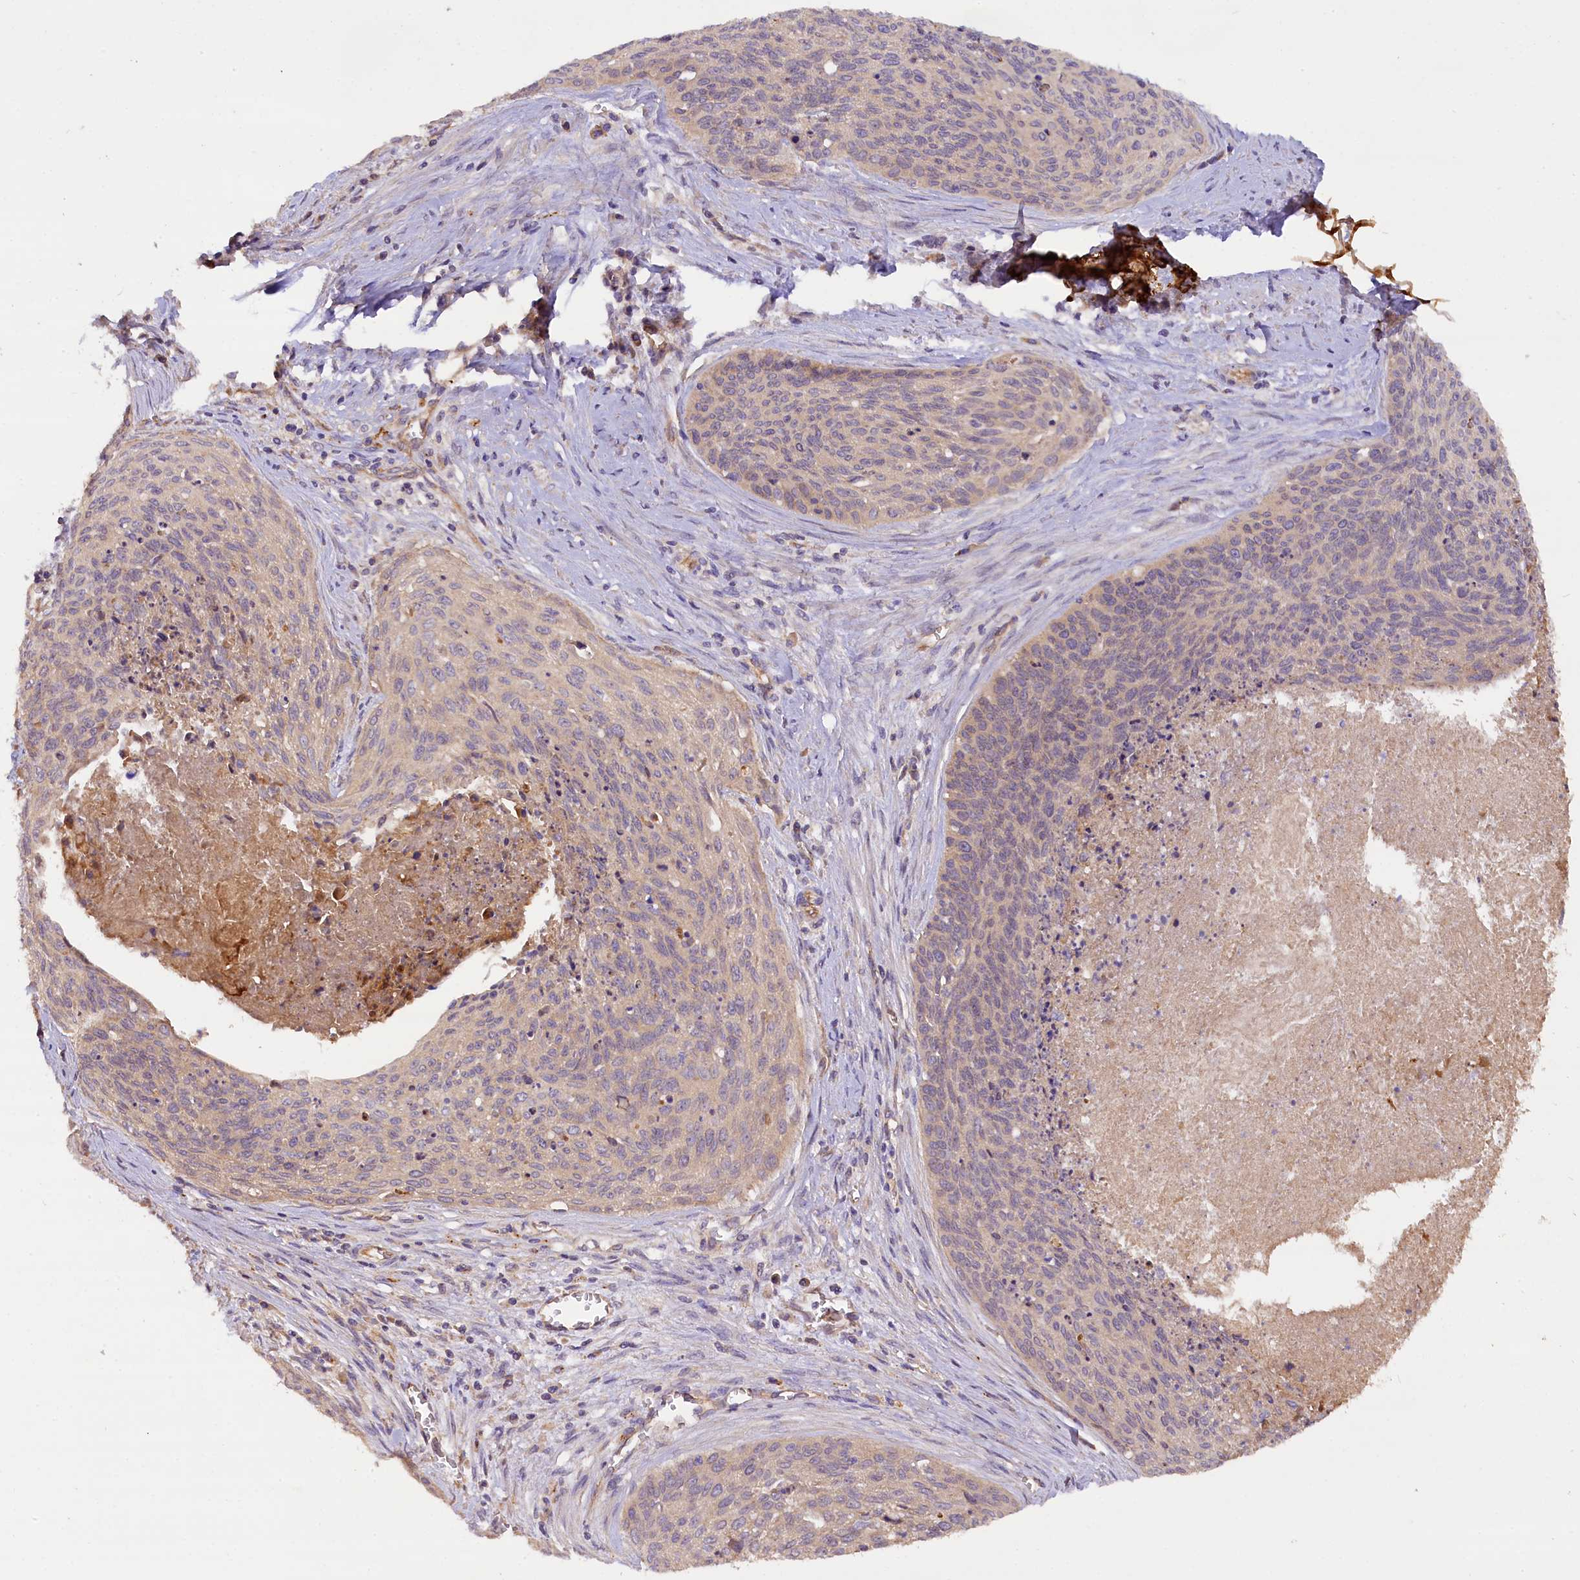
{"staining": {"intensity": "weak", "quantity": "25%-75%", "location": "cytoplasmic/membranous"}, "tissue": "cervical cancer", "cell_type": "Tumor cells", "image_type": "cancer", "snomed": [{"axis": "morphology", "description": "Squamous cell carcinoma, NOS"}, {"axis": "topography", "description": "Cervix"}], "caption": "The immunohistochemical stain labels weak cytoplasmic/membranous expression in tumor cells of cervical cancer (squamous cell carcinoma) tissue. (IHC, brightfield microscopy, high magnification).", "gene": "ERMARD", "patient": {"sex": "female", "age": 55}}